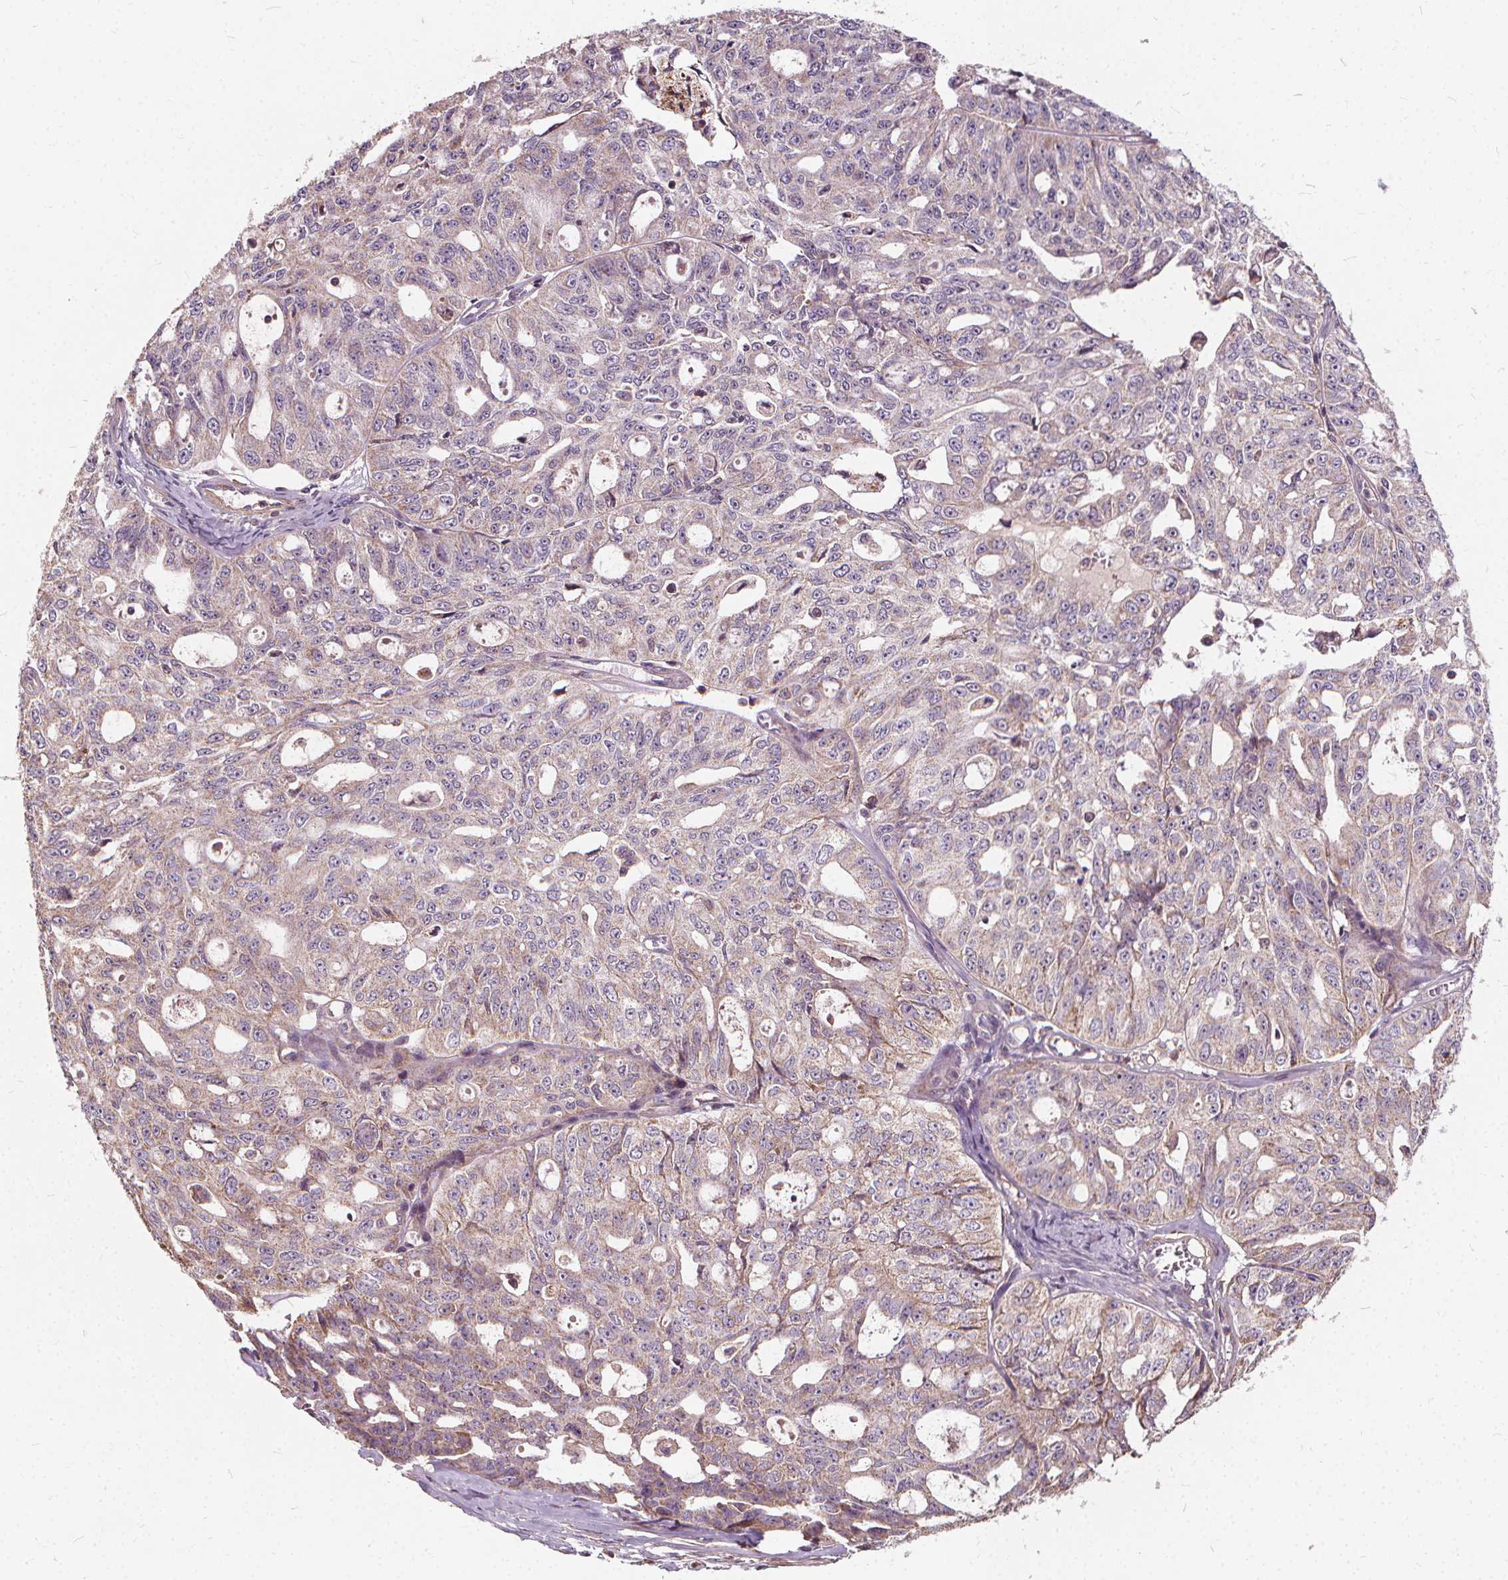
{"staining": {"intensity": "weak", "quantity": "25%-75%", "location": "cytoplasmic/membranous"}, "tissue": "ovarian cancer", "cell_type": "Tumor cells", "image_type": "cancer", "snomed": [{"axis": "morphology", "description": "Carcinoma, endometroid"}, {"axis": "topography", "description": "Ovary"}], "caption": "A brown stain highlights weak cytoplasmic/membranous expression of a protein in human ovarian endometroid carcinoma tumor cells.", "gene": "ORAI2", "patient": {"sex": "female", "age": 65}}